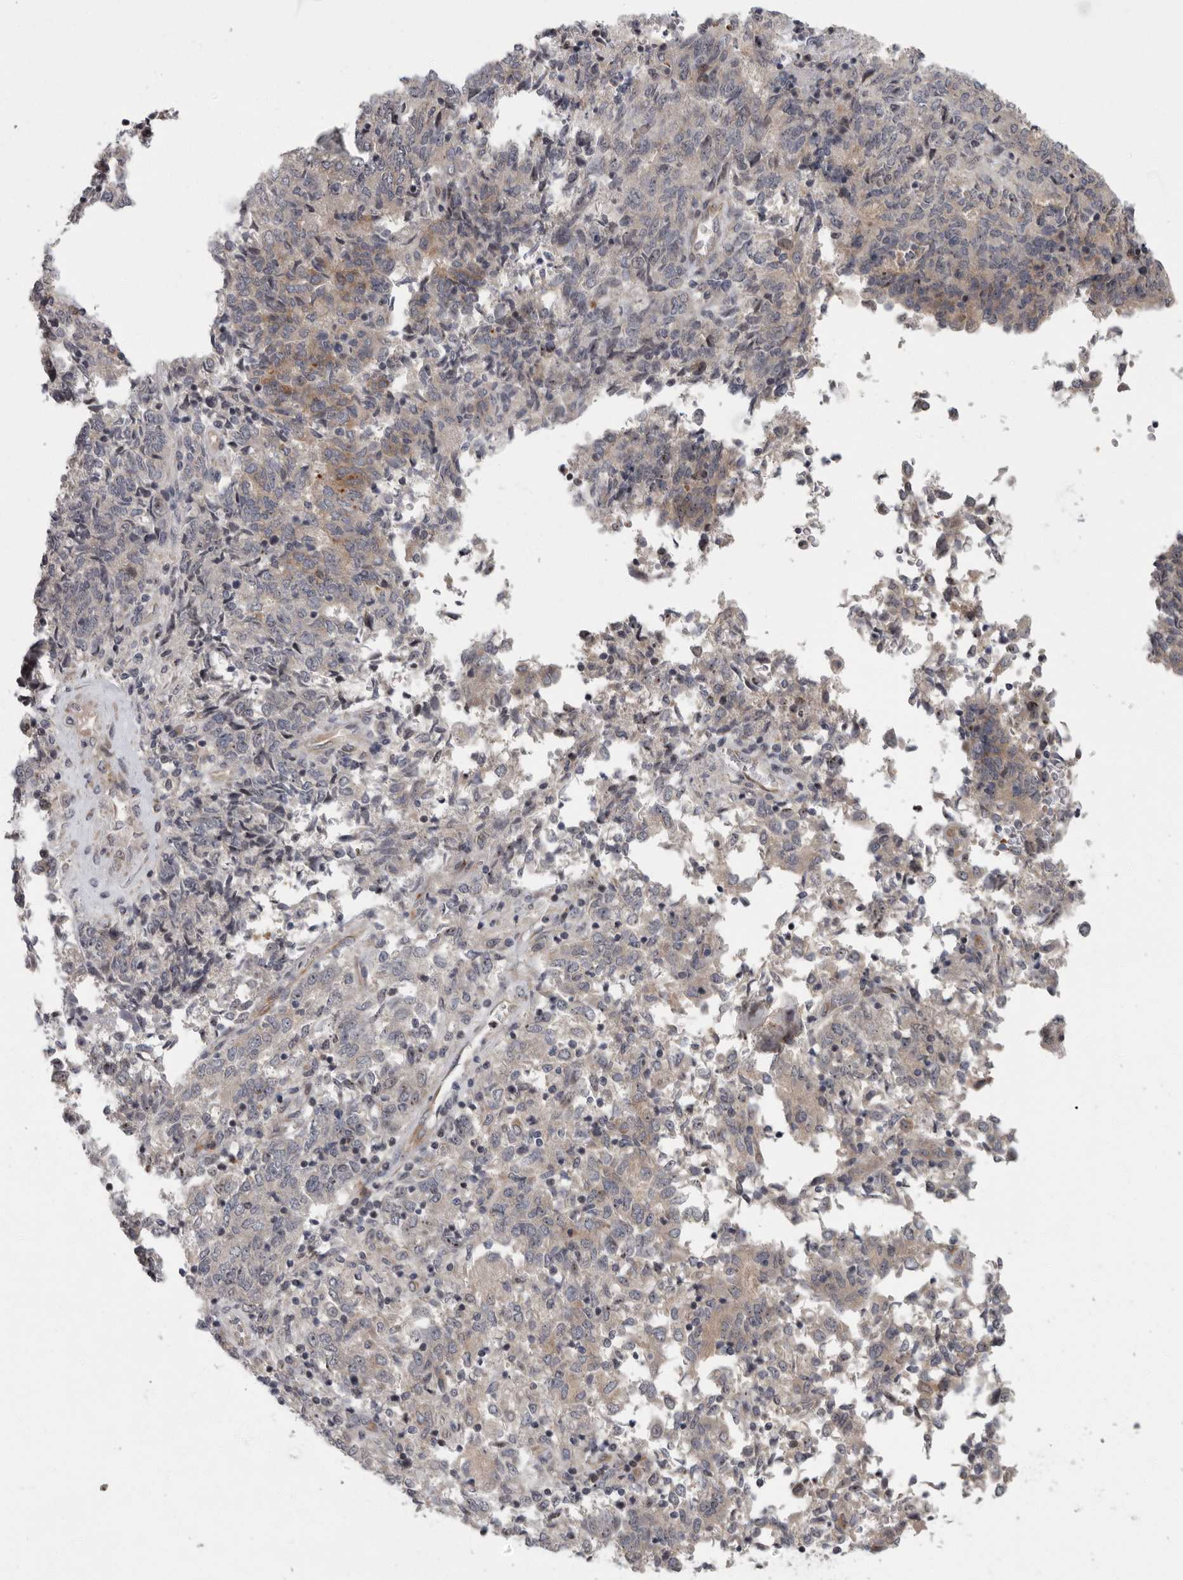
{"staining": {"intensity": "moderate", "quantity": "<25%", "location": "cytoplasmic/membranous,nuclear"}, "tissue": "endometrial cancer", "cell_type": "Tumor cells", "image_type": "cancer", "snomed": [{"axis": "morphology", "description": "Adenocarcinoma, NOS"}, {"axis": "topography", "description": "Endometrium"}], "caption": "DAB (3,3'-diaminobenzidine) immunohistochemical staining of endometrial adenocarcinoma shows moderate cytoplasmic/membranous and nuclear protein expression in about <25% of tumor cells. The protein is stained brown, and the nuclei are stained in blue (DAB (3,3'-diaminobenzidine) IHC with brightfield microscopy, high magnification).", "gene": "PDCD11", "patient": {"sex": "female", "age": 80}}